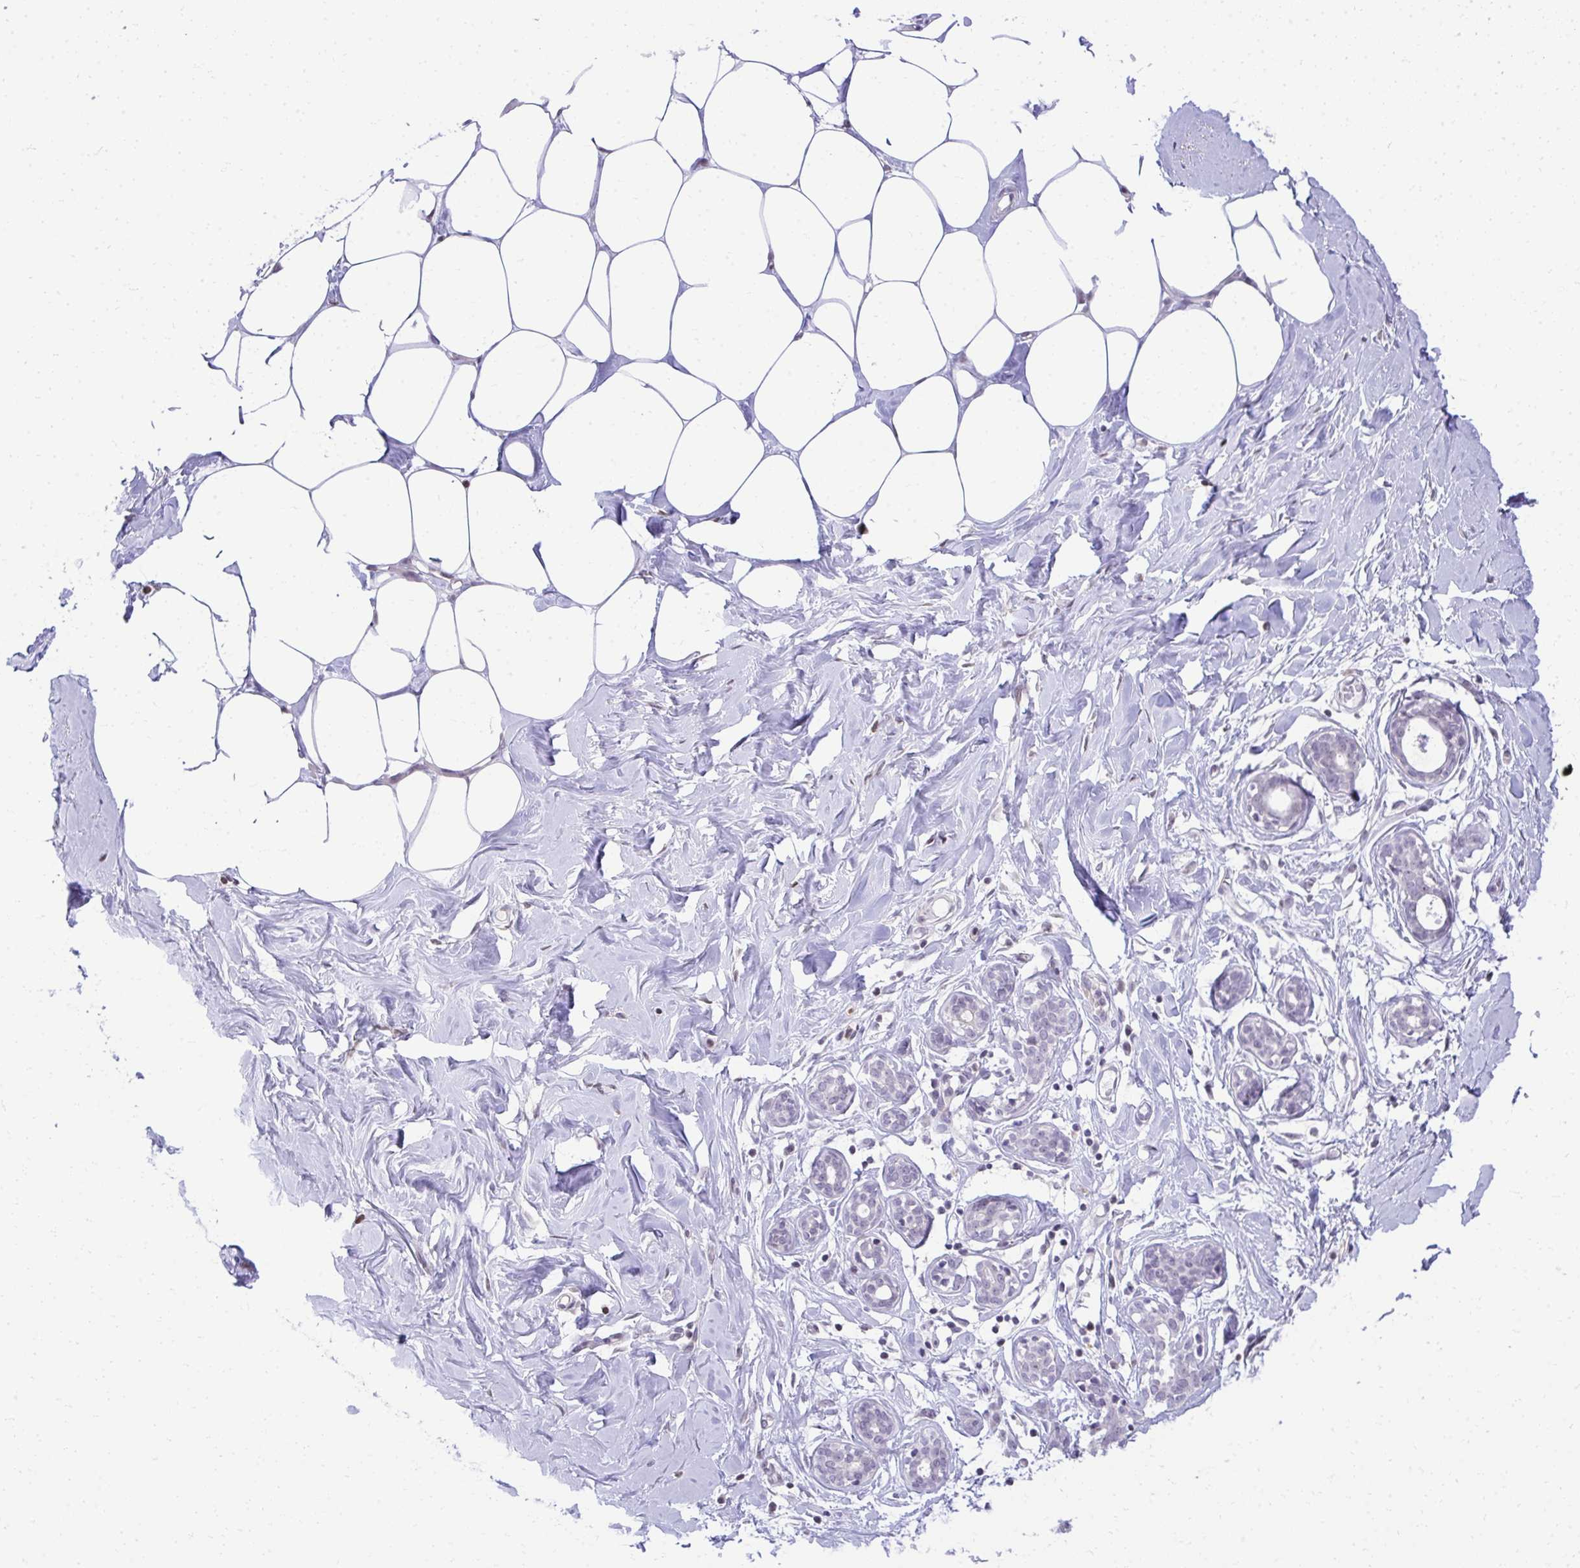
{"staining": {"intensity": "negative", "quantity": "none", "location": "none"}, "tissue": "breast", "cell_type": "Adipocytes", "image_type": "normal", "snomed": [{"axis": "morphology", "description": "Normal tissue, NOS"}, {"axis": "topography", "description": "Breast"}], "caption": "Image shows no protein expression in adipocytes of benign breast.", "gene": "EID3", "patient": {"sex": "female", "age": 27}}